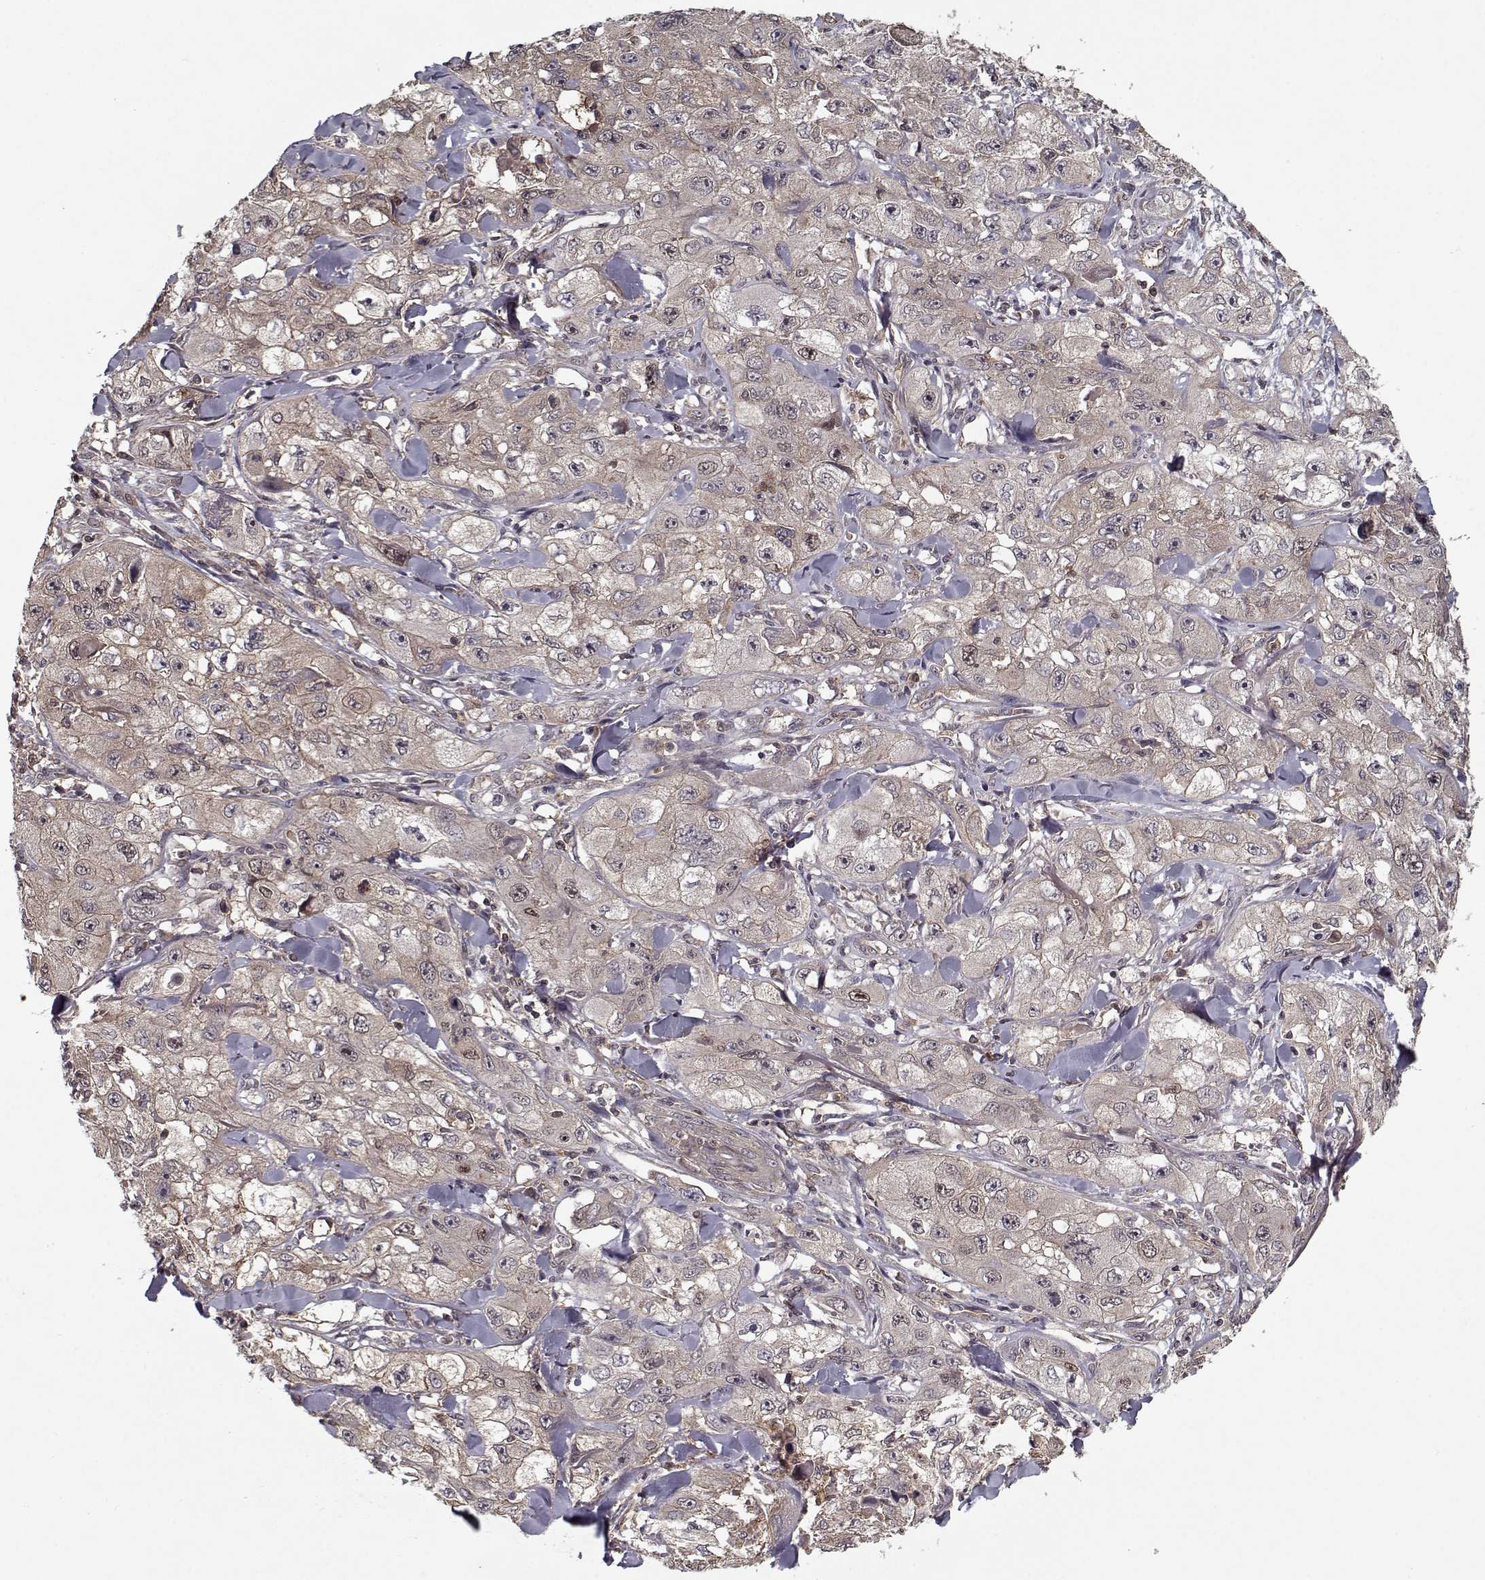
{"staining": {"intensity": "negative", "quantity": "none", "location": "none"}, "tissue": "skin cancer", "cell_type": "Tumor cells", "image_type": "cancer", "snomed": [{"axis": "morphology", "description": "Squamous cell carcinoma, NOS"}, {"axis": "topography", "description": "Skin"}, {"axis": "topography", "description": "Subcutis"}], "caption": "Immunohistochemical staining of human skin cancer displays no significant staining in tumor cells.", "gene": "PPP1R12A", "patient": {"sex": "male", "age": 73}}